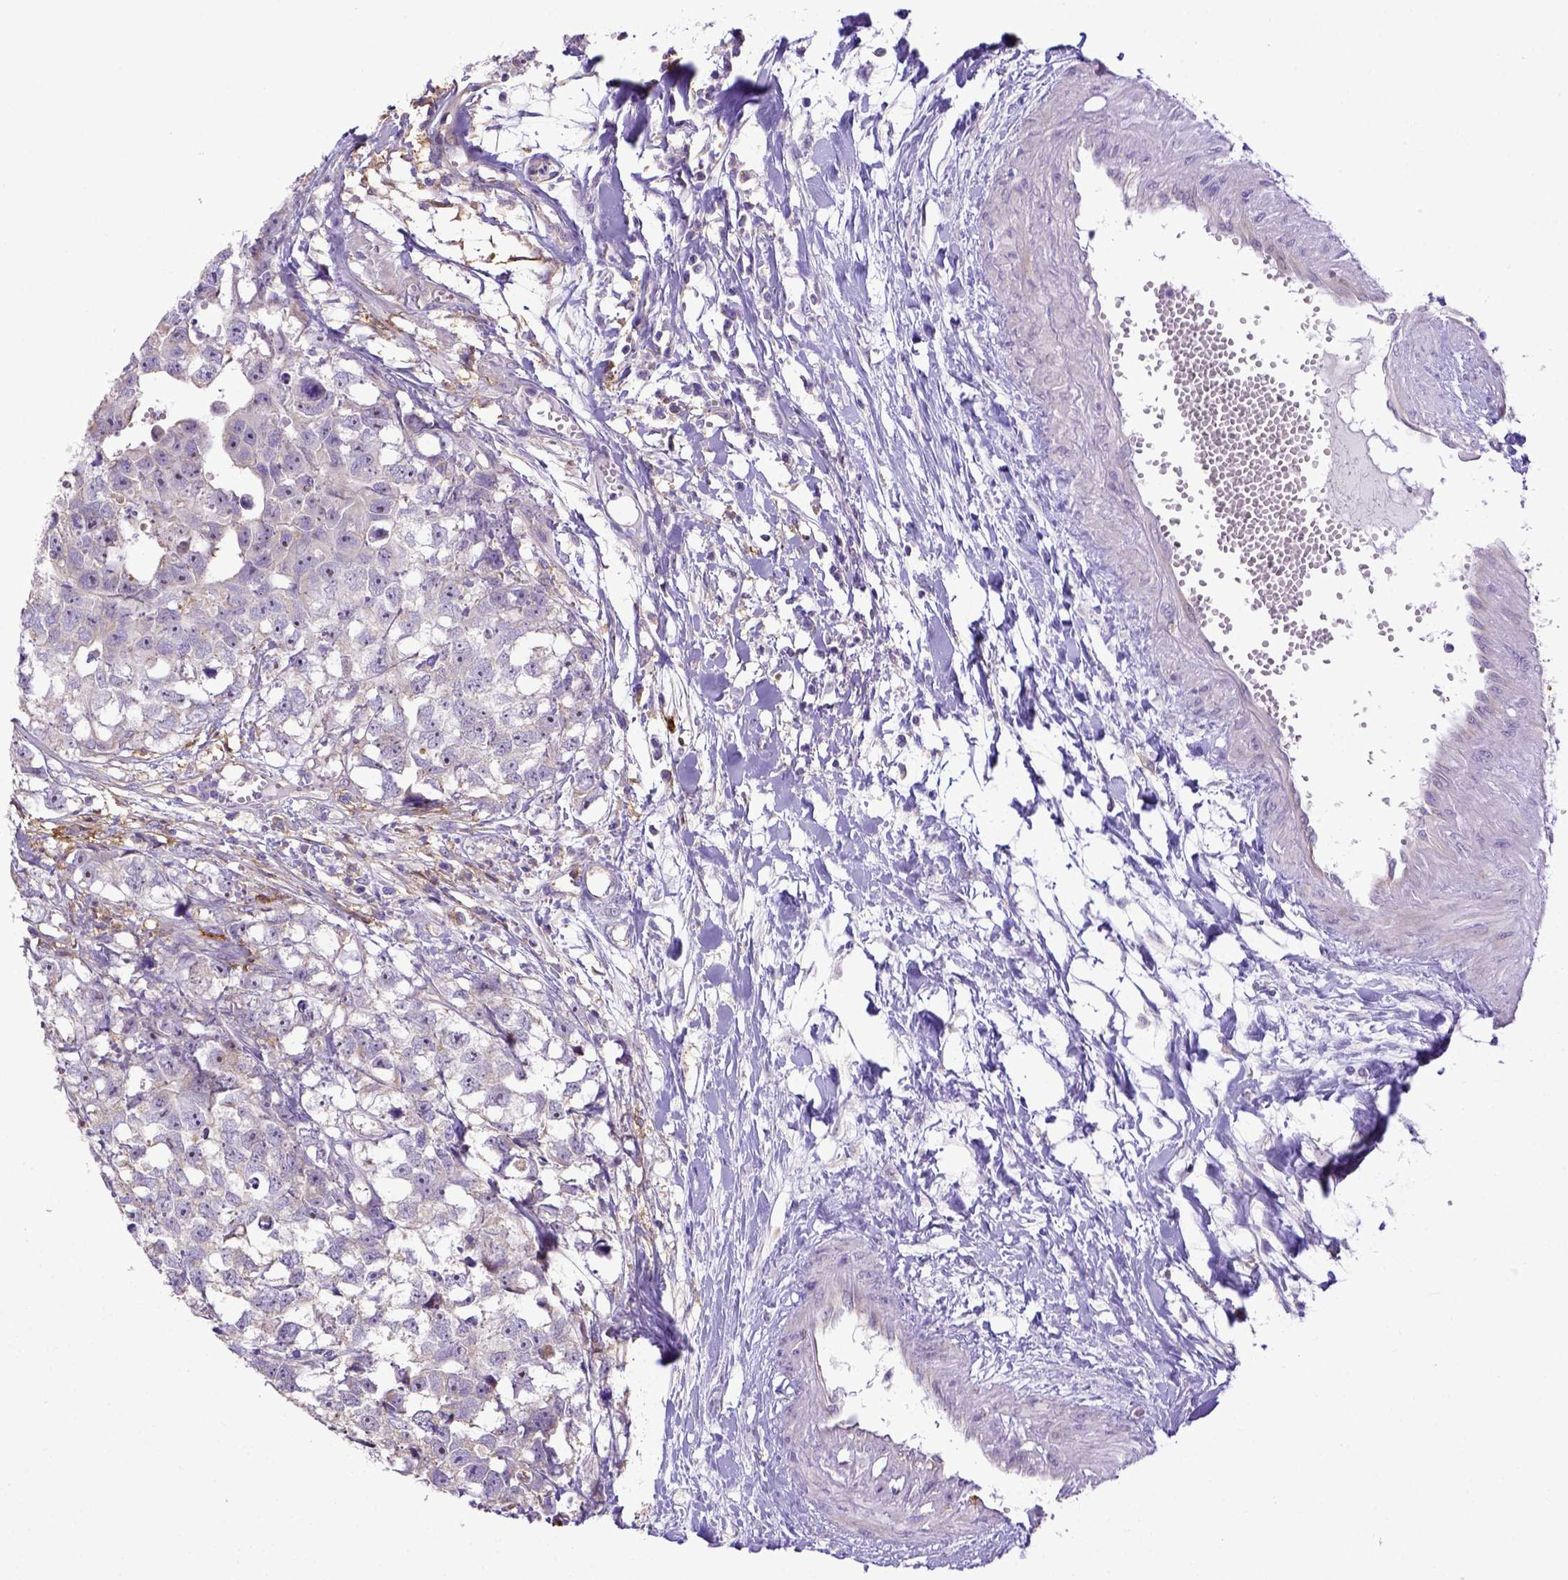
{"staining": {"intensity": "negative", "quantity": "none", "location": "none"}, "tissue": "testis cancer", "cell_type": "Tumor cells", "image_type": "cancer", "snomed": [{"axis": "morphology", "description": "Carcinoma, Embryonal, NOS"}, {"axis": "morphology", "description": "Teratoma, malignant, NOS"}, {"axis": "topography", "description": "Testis"}], "caption": "Testis embryonal carcinoma was stained to show a protein in brown. There is no significant expression in tumor cells.", "gene": "CD40", "patient": {"sex": "male", "age": 44}}